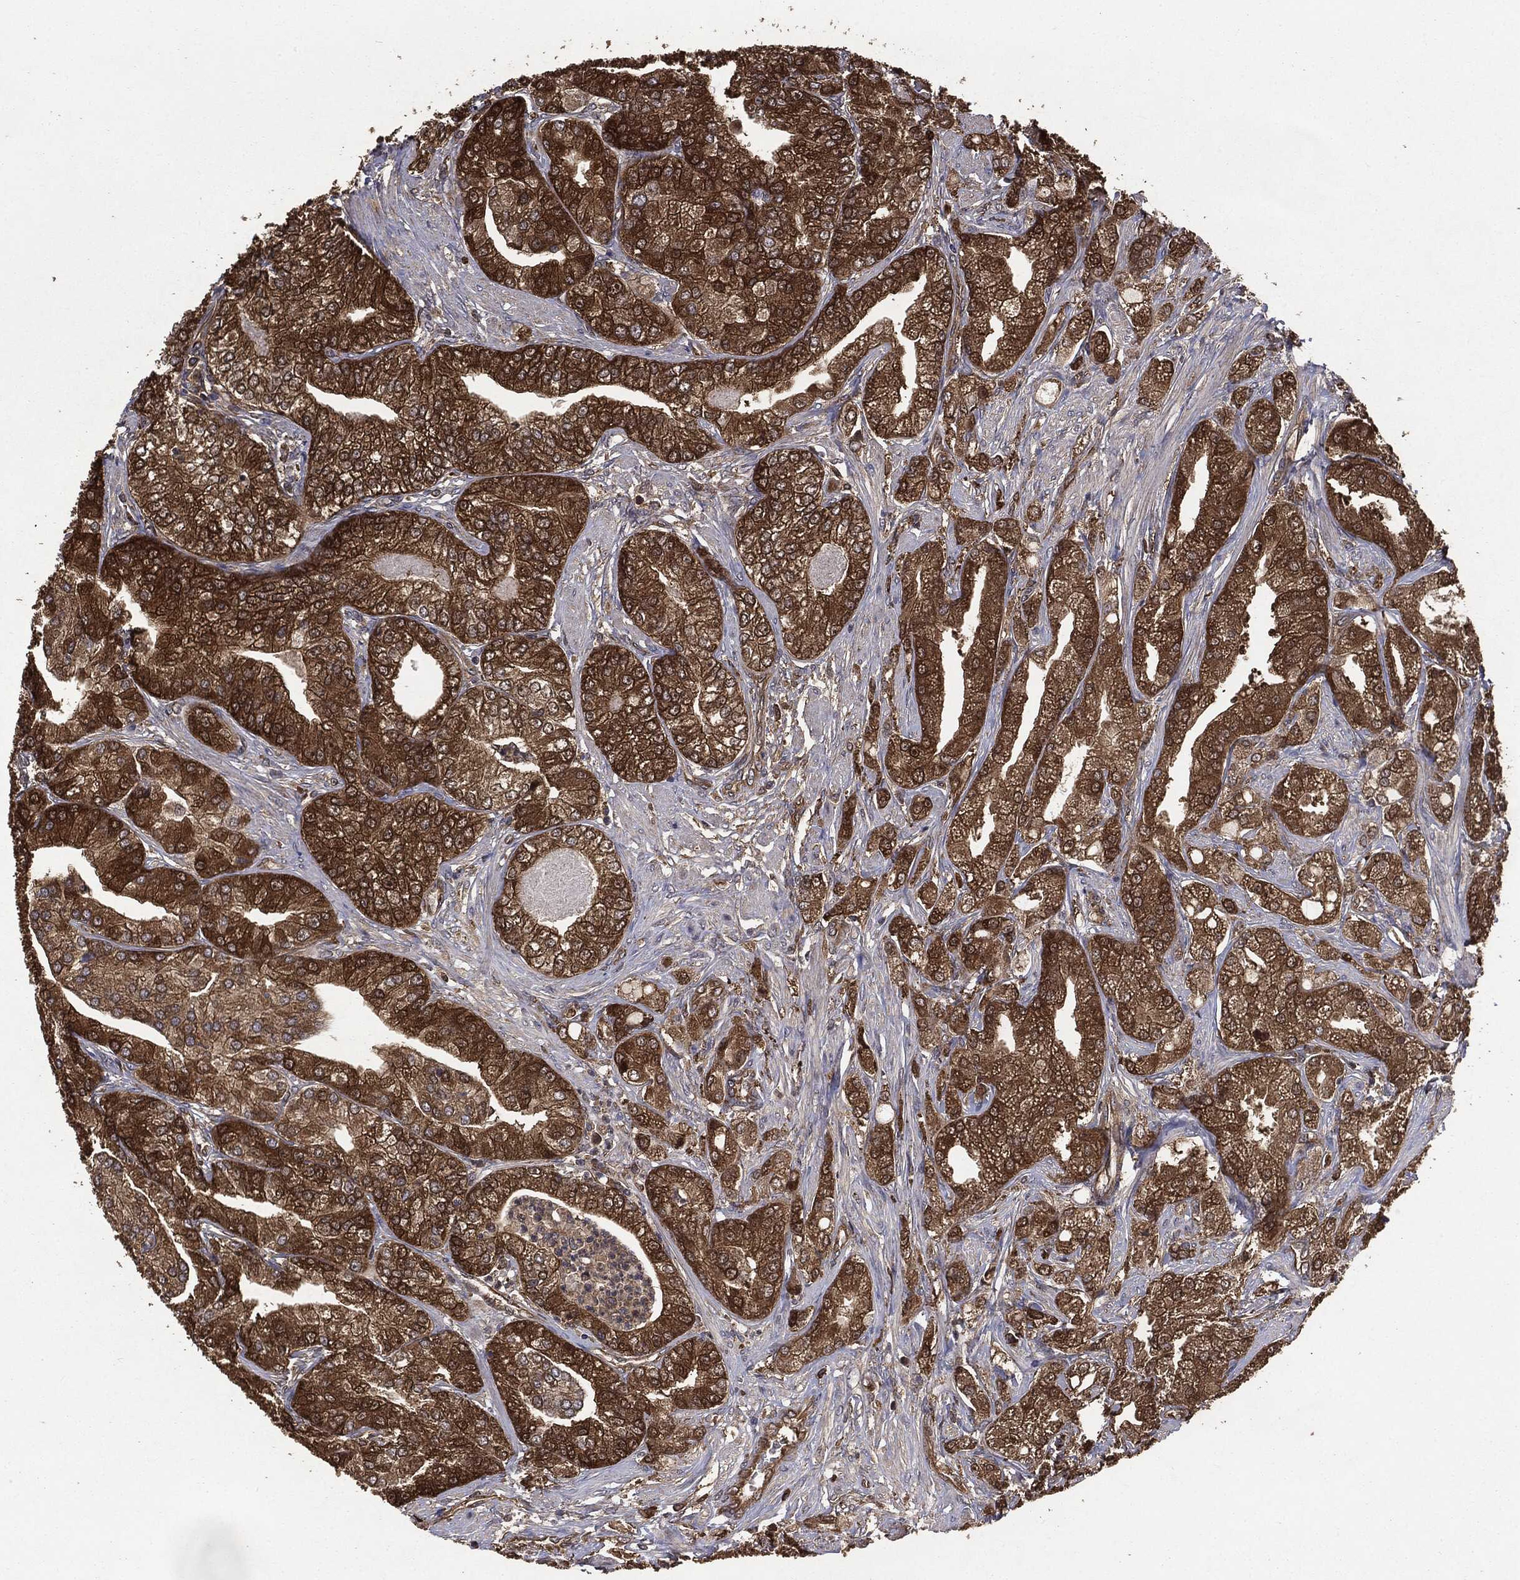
{"staining": {"intensity": "strong", "quantity": ">75%", "location": "cytoplasmic/membranous"}, "tissue": "prostate cancer", "cell_type": "Tumor cells", "image_type": "cancer", "snomed": [{"axis": "morphology", "description": "Adenocarcinoma, High grade"}, {"axis": "topography", "description": "Prostate"}], "caption": "Immunohistochemistry (IHC) (DAB) staining of prostate cancer (high-grade adenocarcinoma) shows strong cytoplasmic/membranous protein positivity in approximately >75% of tumor cells. The protein is shown in brown color, while the nuclei are stained blue.", "gene": "NME1", "patient": {"sex": "male", "age": 61}}